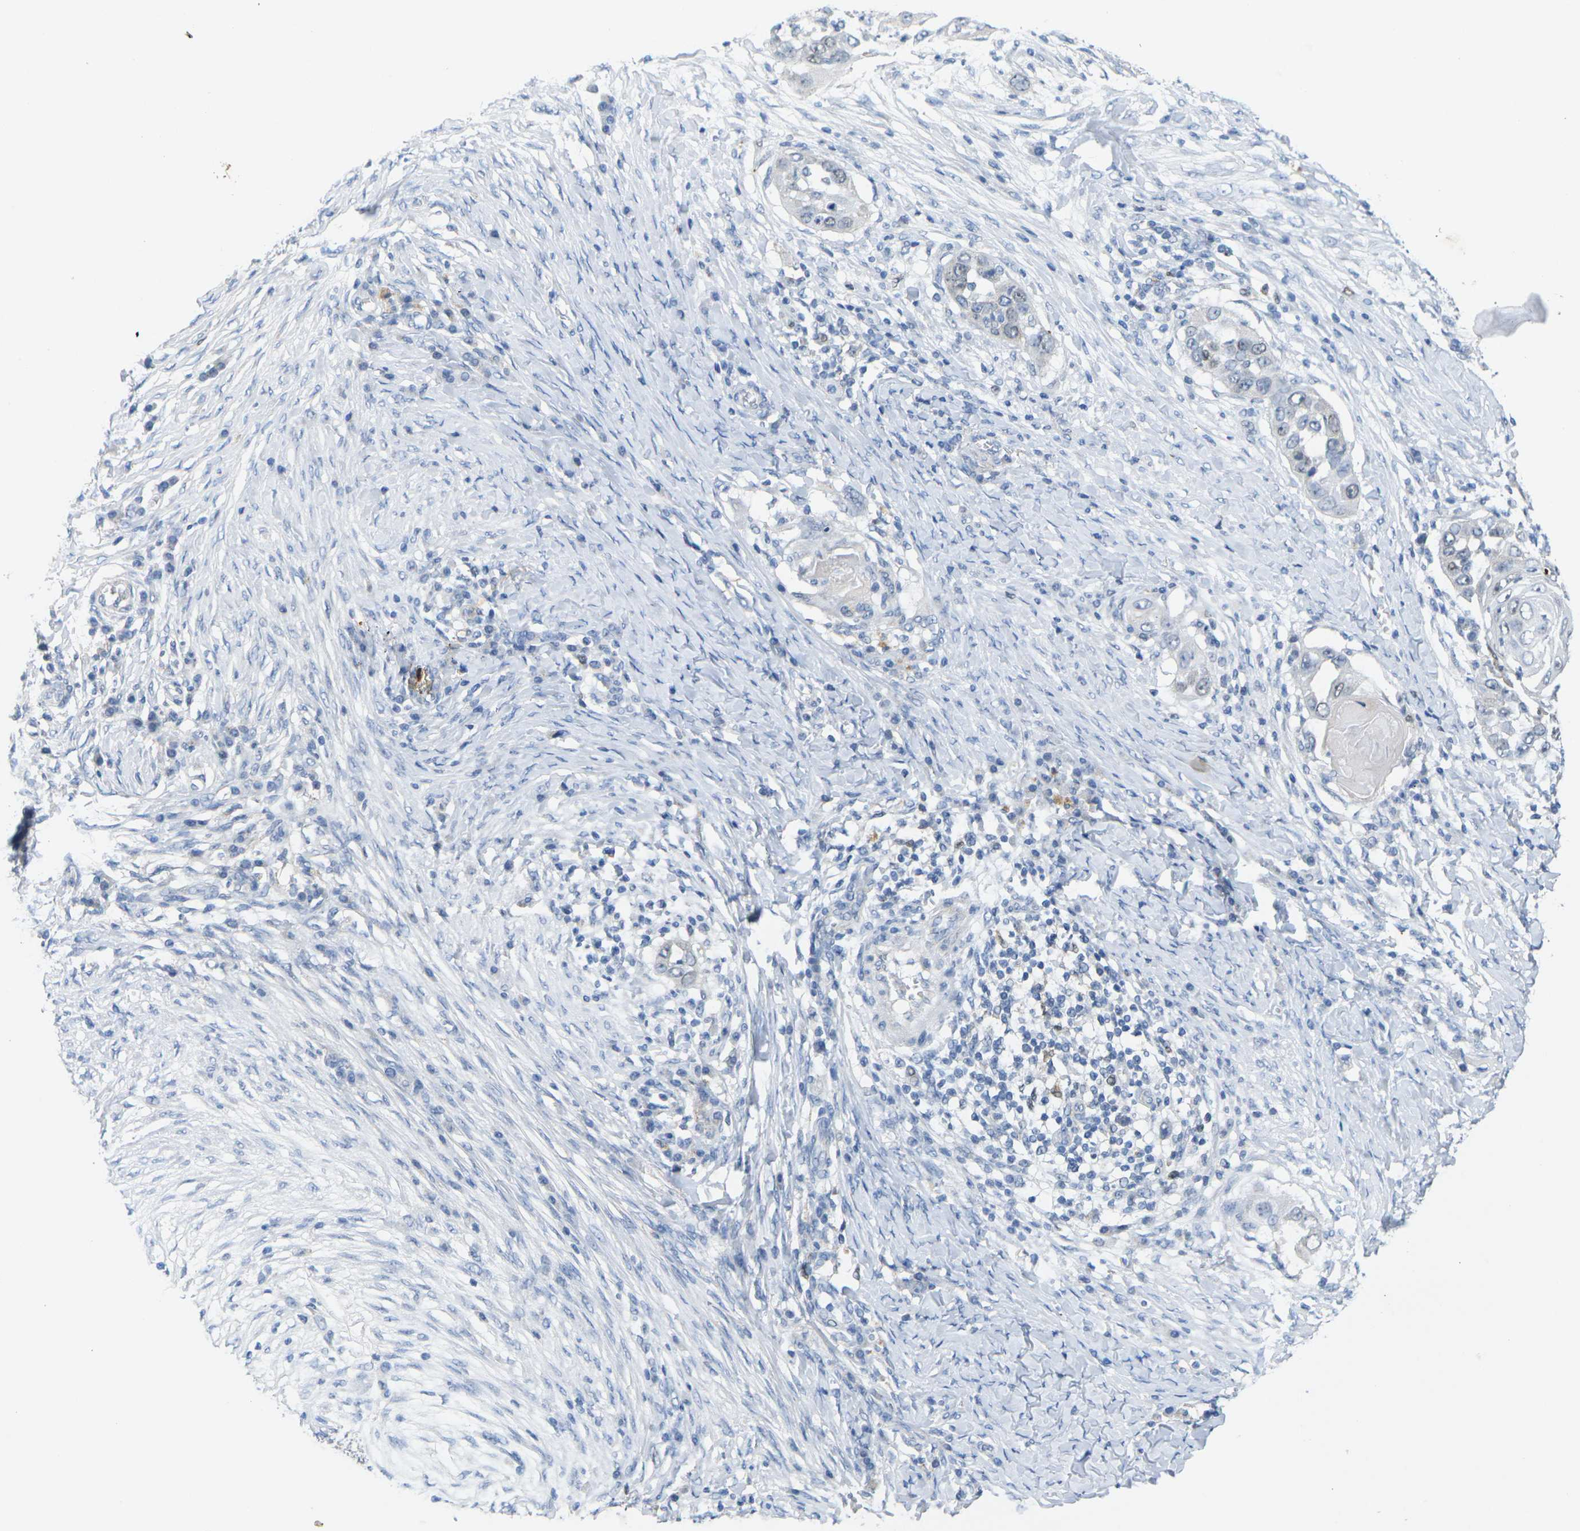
{"staining": {"intensity": "weak", "quantity": "<25%", "location": "nuclear"}, "tissue": "skin cancer", "cell_type": "Tumor cells", "image_type": "cancer", "snomed": [{"axis": "morphology", "description": "Squamous cell carcinoma, NOS"}, {"axis": "topography", "description": "Skin"}], "caption": "This is an immunohistochemistry photomicrograph of squamous cell carcinoma (skin). There is no expression in tumor cells.", "gene": "CDK2", "patient": {"sex": "female", "age": 44}}